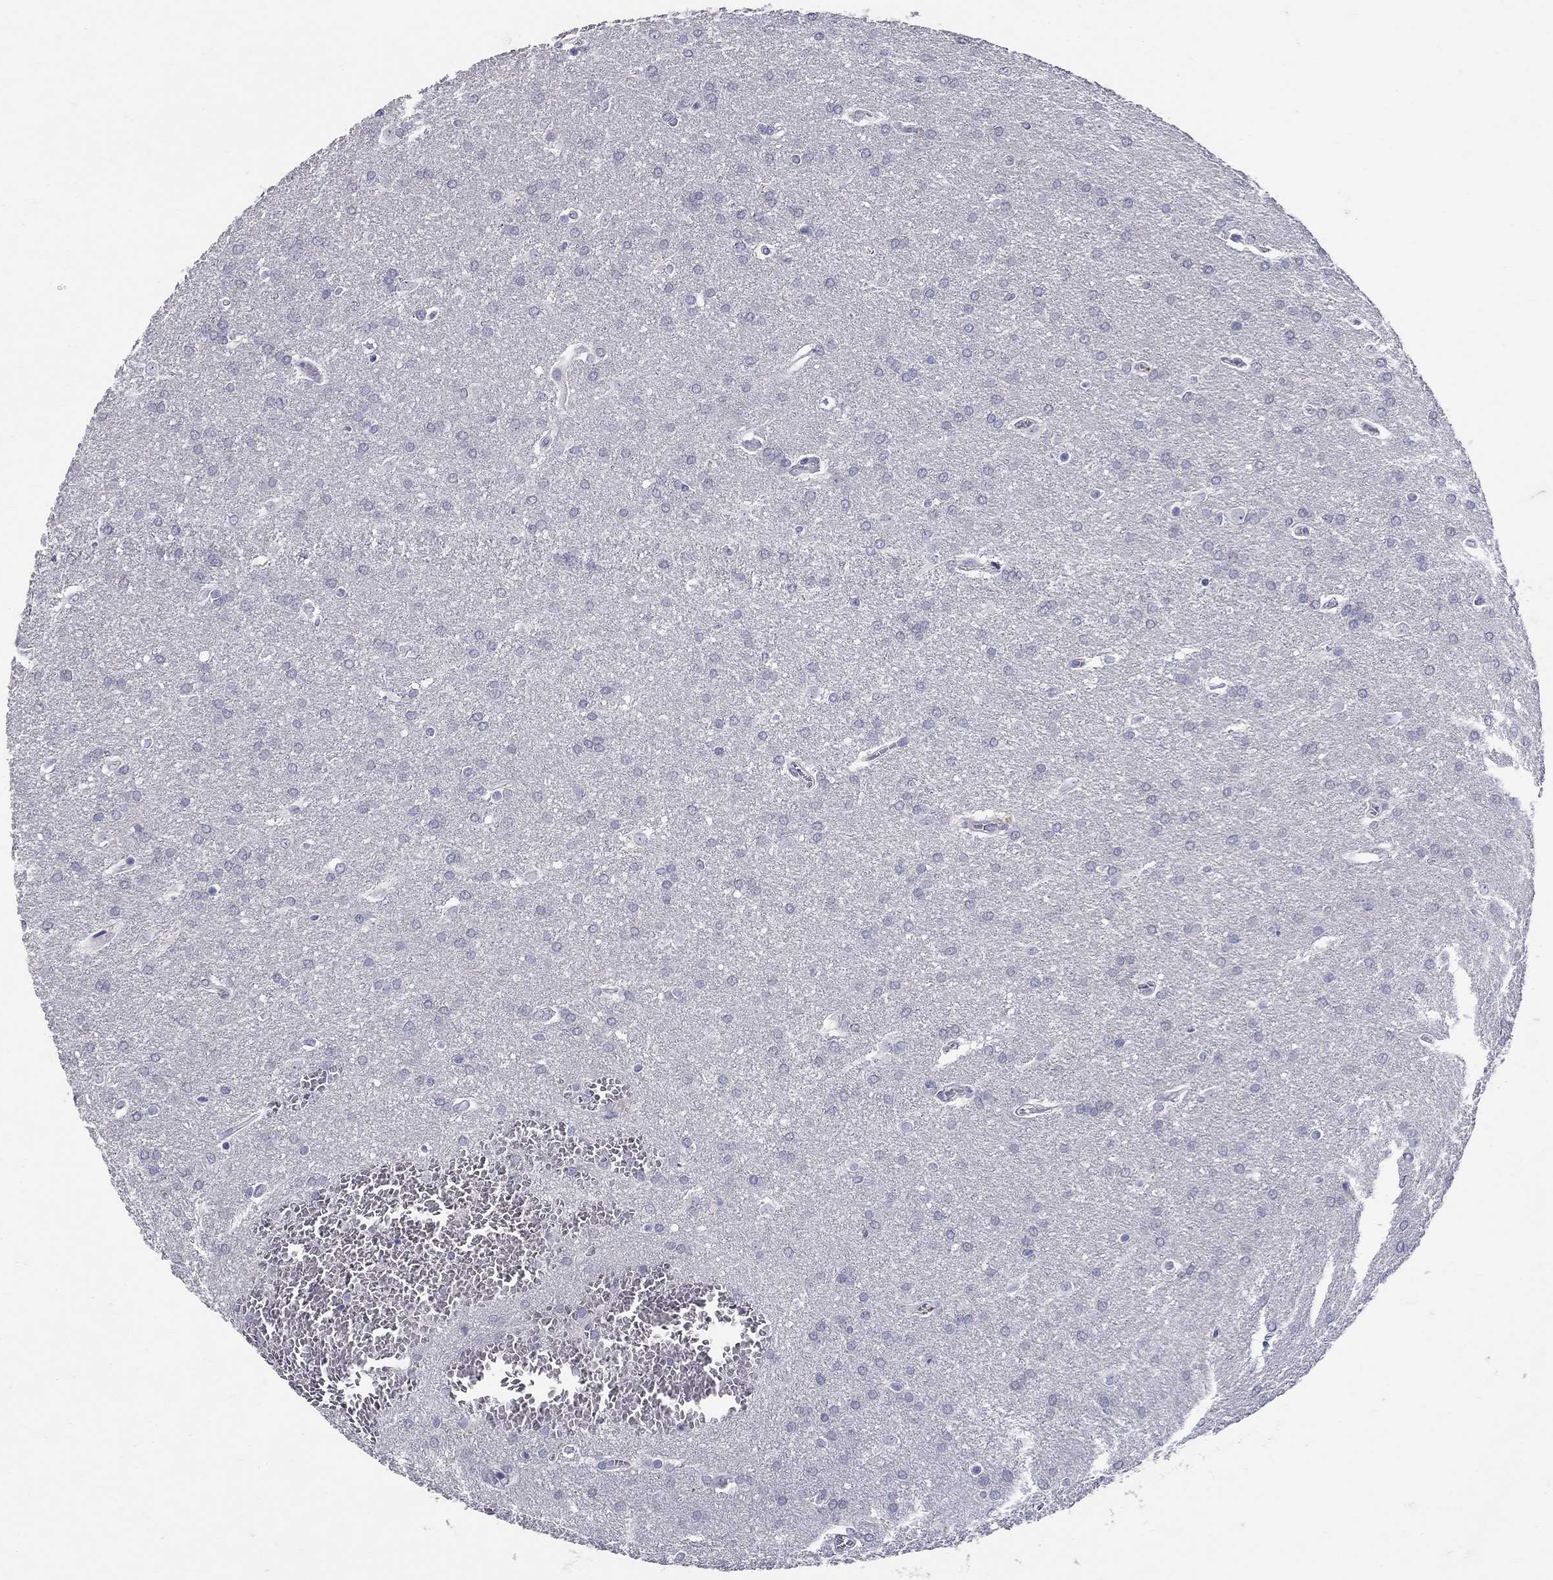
{"staining": {"intensity": "negative", "quantity": "none", "location": "none"}, "tissue": "glioma", "cell_type": "Tumor cells", "image_type": "cancer", "snomed": [{"axis": "morphology", "description": "Glioma, malignant, Low grade"}, {"axis": "topography", "description": "Brain"}], "caption": "Histopathology image shows no significant protein positivity in tumor cells of malignant glioma (low-grade).", "gene": "HMX2", "patient": {"sex": "female", "age": 32}}